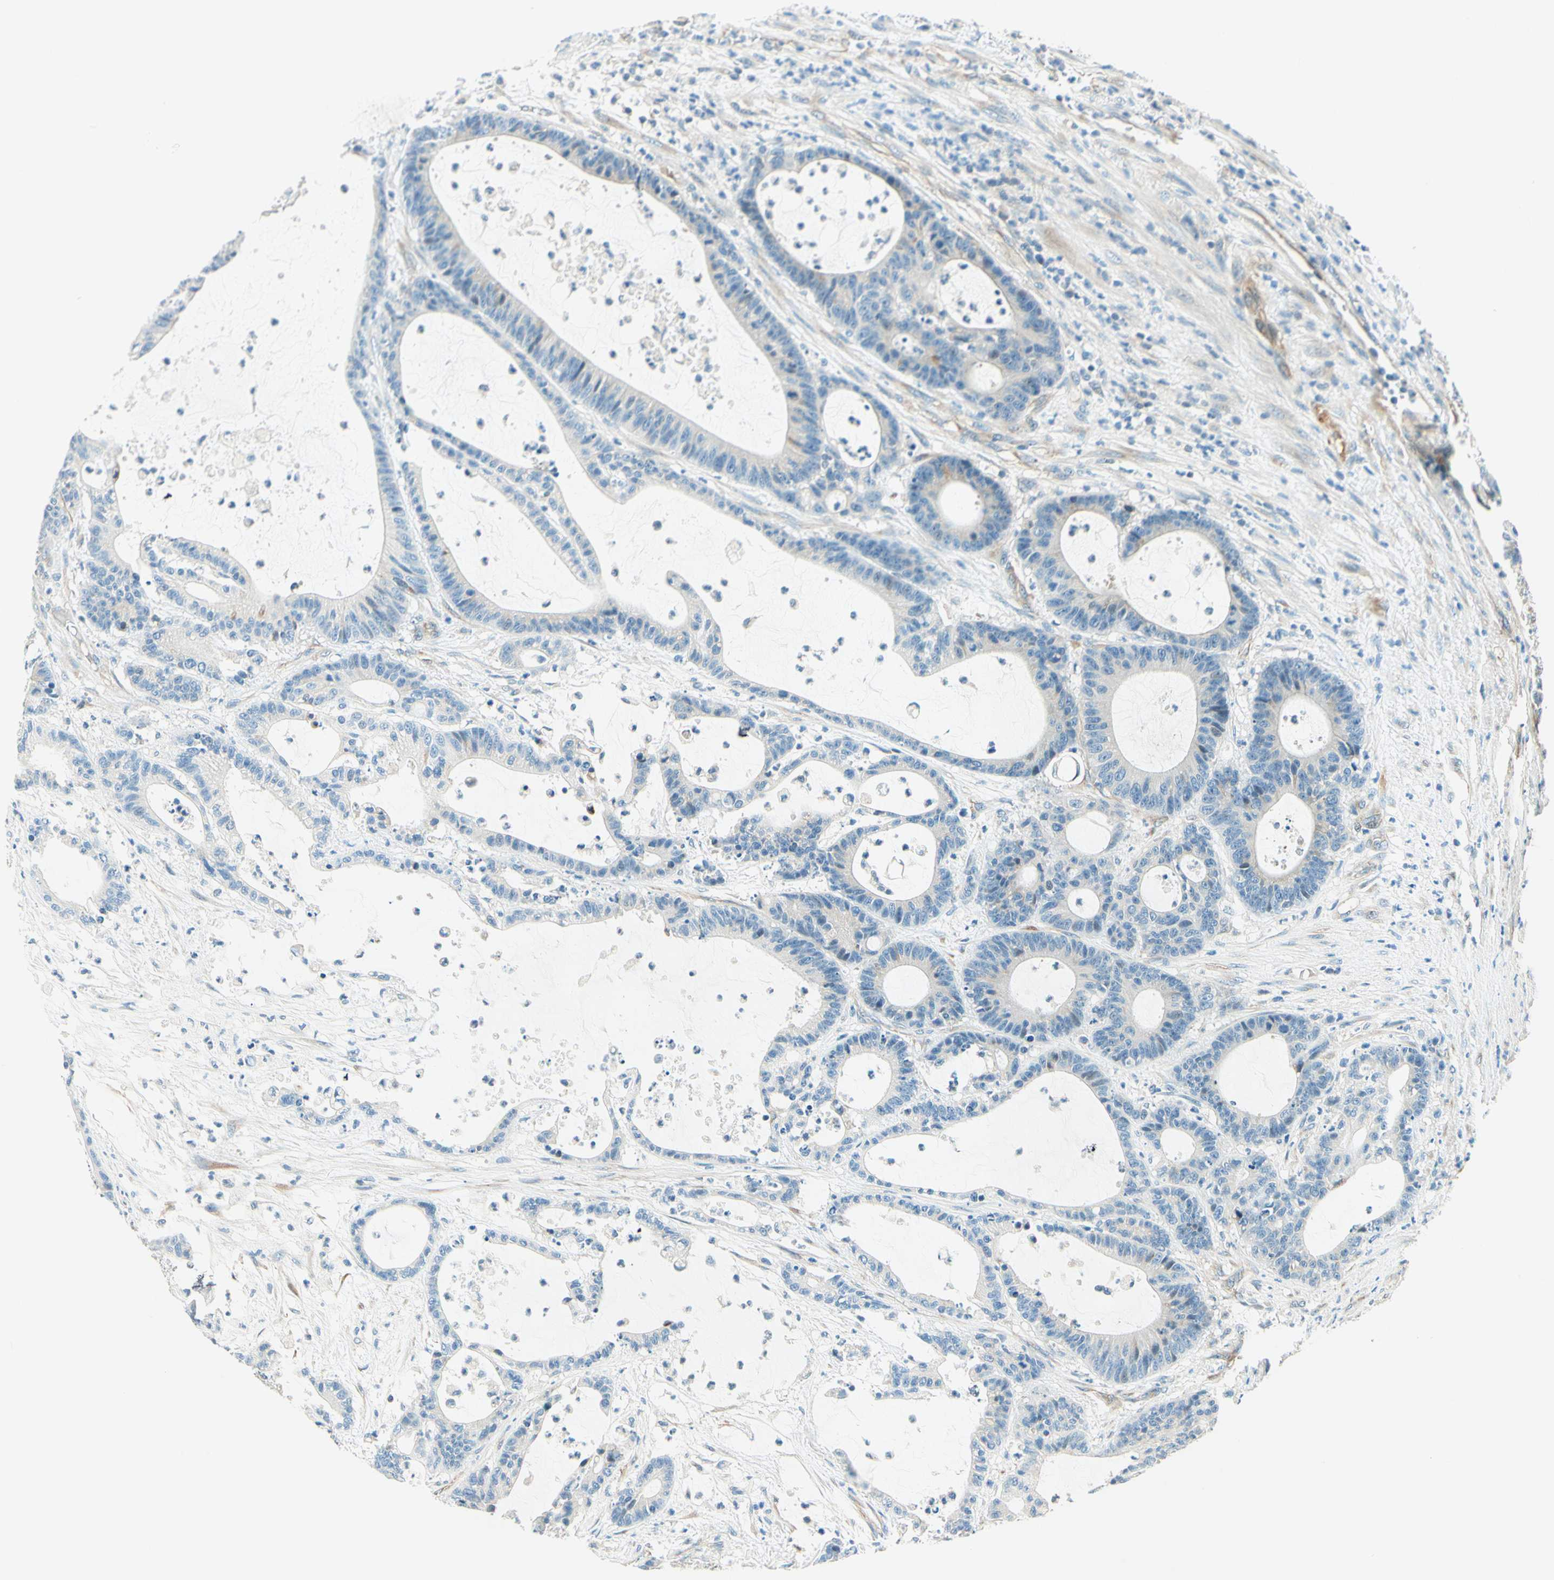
{"staining": {"intensity": "negative", "quantity": "none", "location": "none"}, "tissue": "colorectal cancer", "cell_type": "Tumor cells", "image_type": "cancer", "snomed": [{"axis": "morphology", "description": "Adenocarcinoma, NOS"}, {"axis": "topography", "description": "Colon"}], "caption": "Colorectal adenocarcinoma was stained to show a protein in brown. There is no significant expression in tumor cells.", "gene": "TAOK2", "patient": {"sex": "female", "age": 84}}